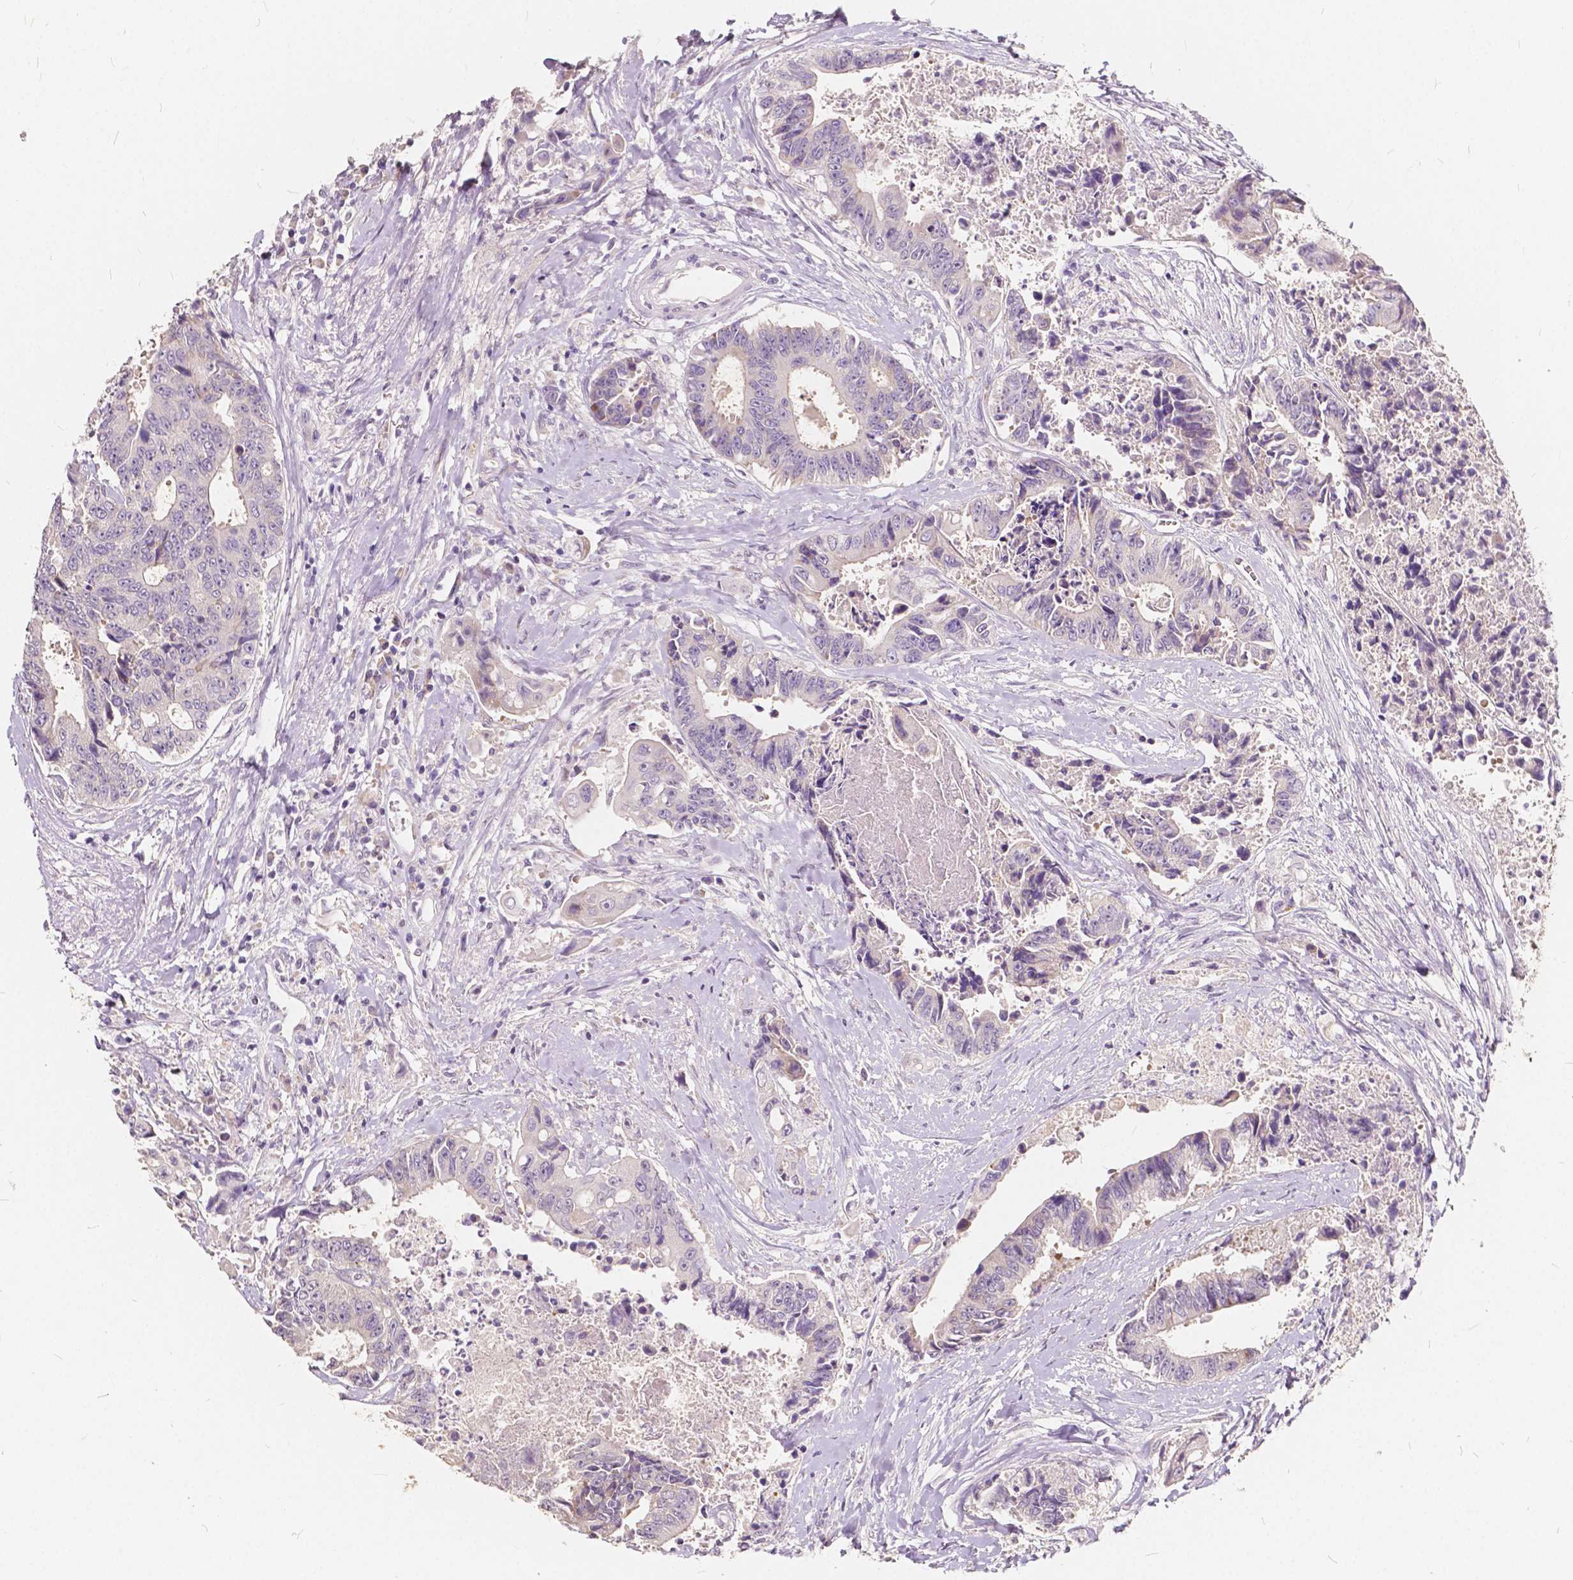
{"staining": {"intensity": "weak", "quantity": "<25%", "location": "cytoplasmic/membranous"}, "tissue": "colorectal cancer", "cell_type": "Tumor cells", "image_type": "cancer", "snomed": [{"axis": "morphology", "description": "Adenocarcinoma, NOS"}, {"axis": "topography", "description": "Rectum"}], "caption": "Tumor cells show no significant staining in colorectal cancer (adenocarcinoma). The staining is performed using DAB (3,3'-diaminobenzidine) brown chromogen with nuclei counter-stained in using hematoxylin.", "gene": "SLC7A8", "patient": {"sex": "male", "age": 54}}